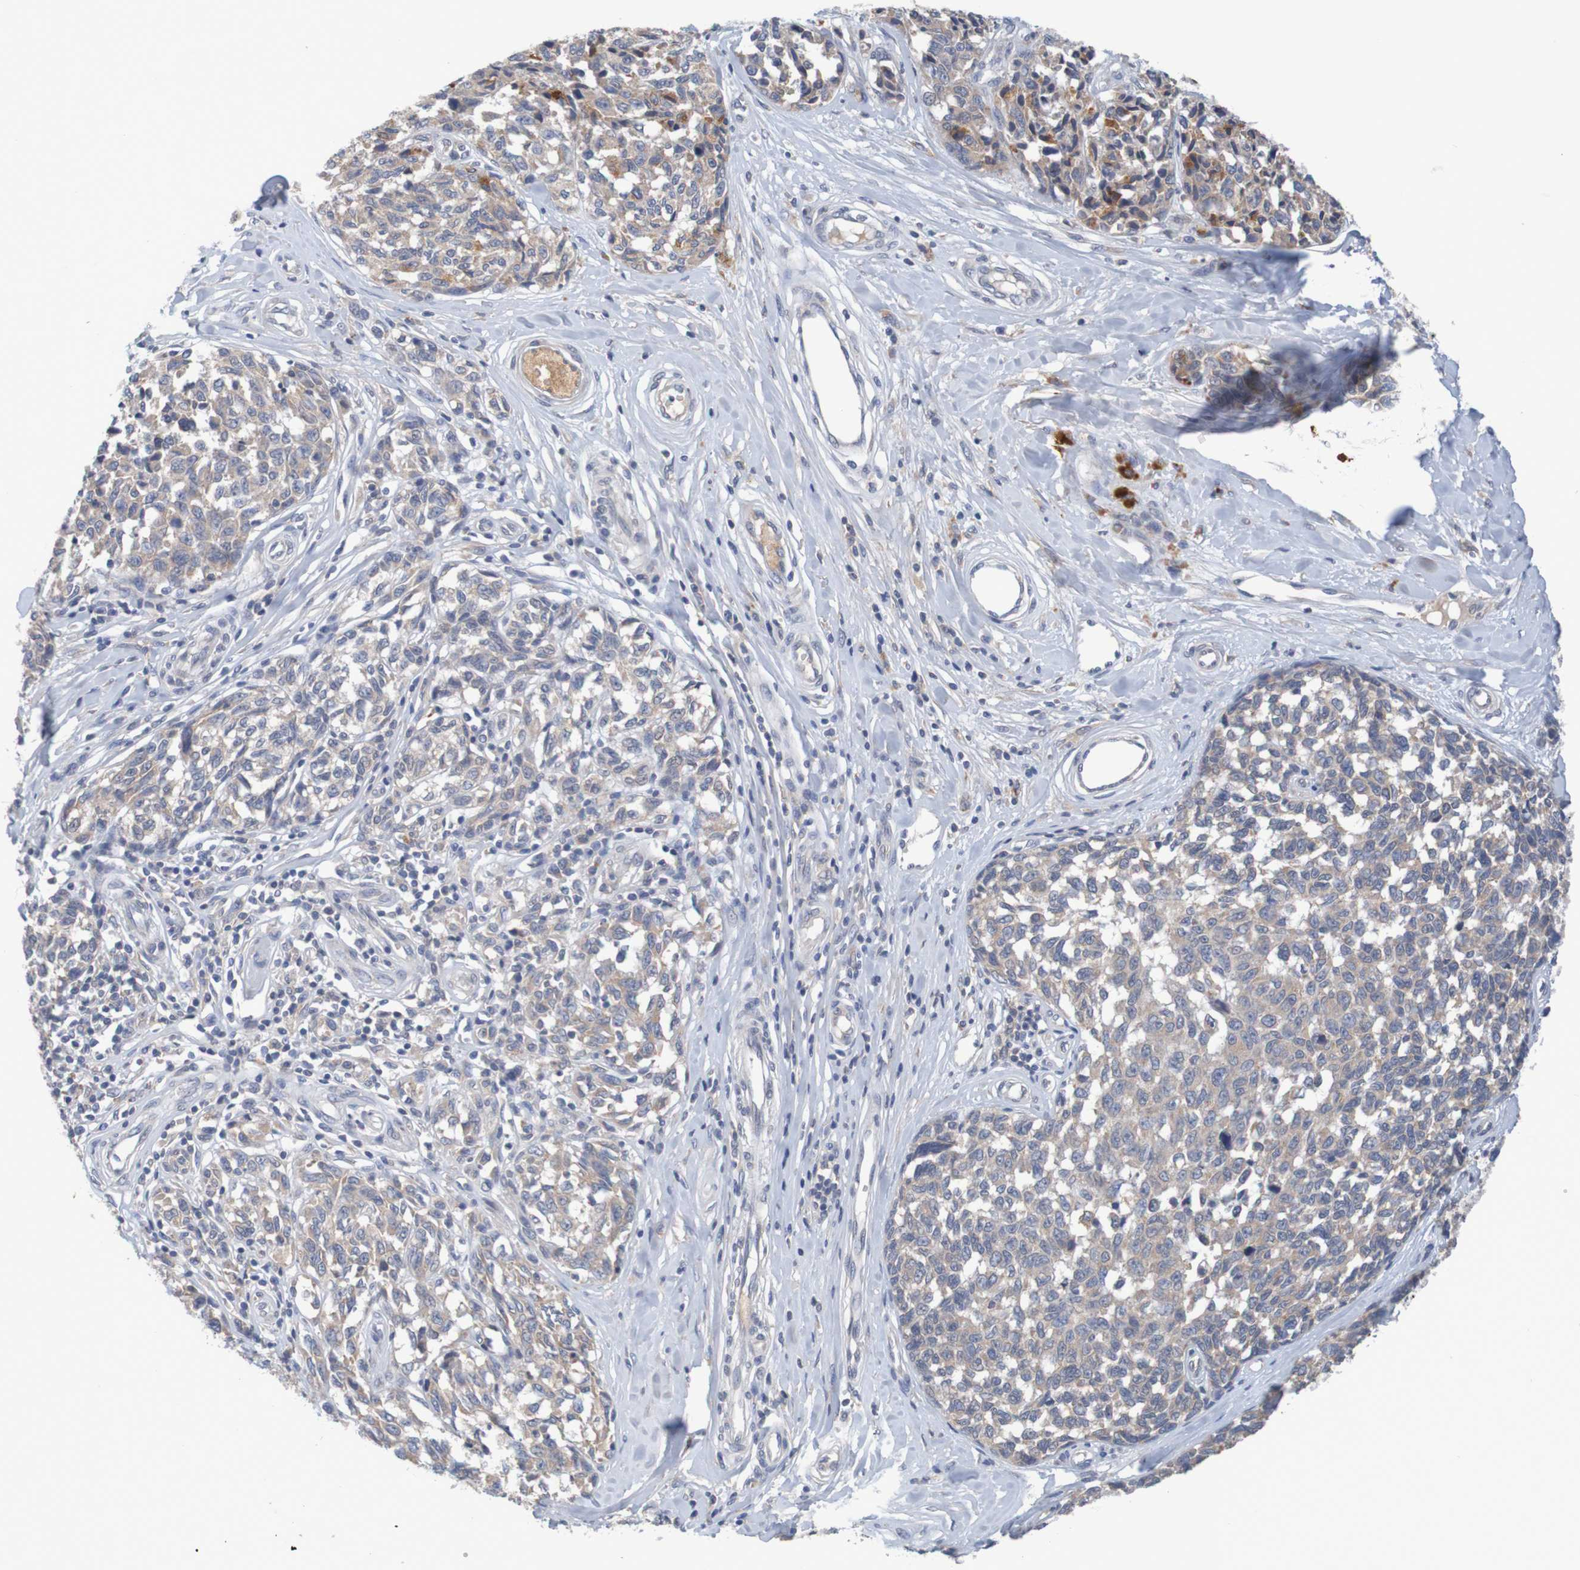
{"staining": {"intensity": "moderate", "quantity": "<25%", "location": "cytoplasmic/membranous"}, "tissue": "melanoma", "cell_type": "Tumor cells", "image_type": "cancer", "snomed": [{"axis": "morphology", "description": "Malignant melanoma, NOS"}, {"axis": "topography", "description": "Skin"}], "caption": "The photomicrograph demonstrates staining of malignant melanoma, revealing moderate cytoplasmic/membranous protein staining (brown color) within tumor cells. (DAB (3,3'-diaminobenzidine) = brown stain, brightfield microscopy at high magnification).", "gene": "LTA", "patient": {"sex": "female", "age": 64}}